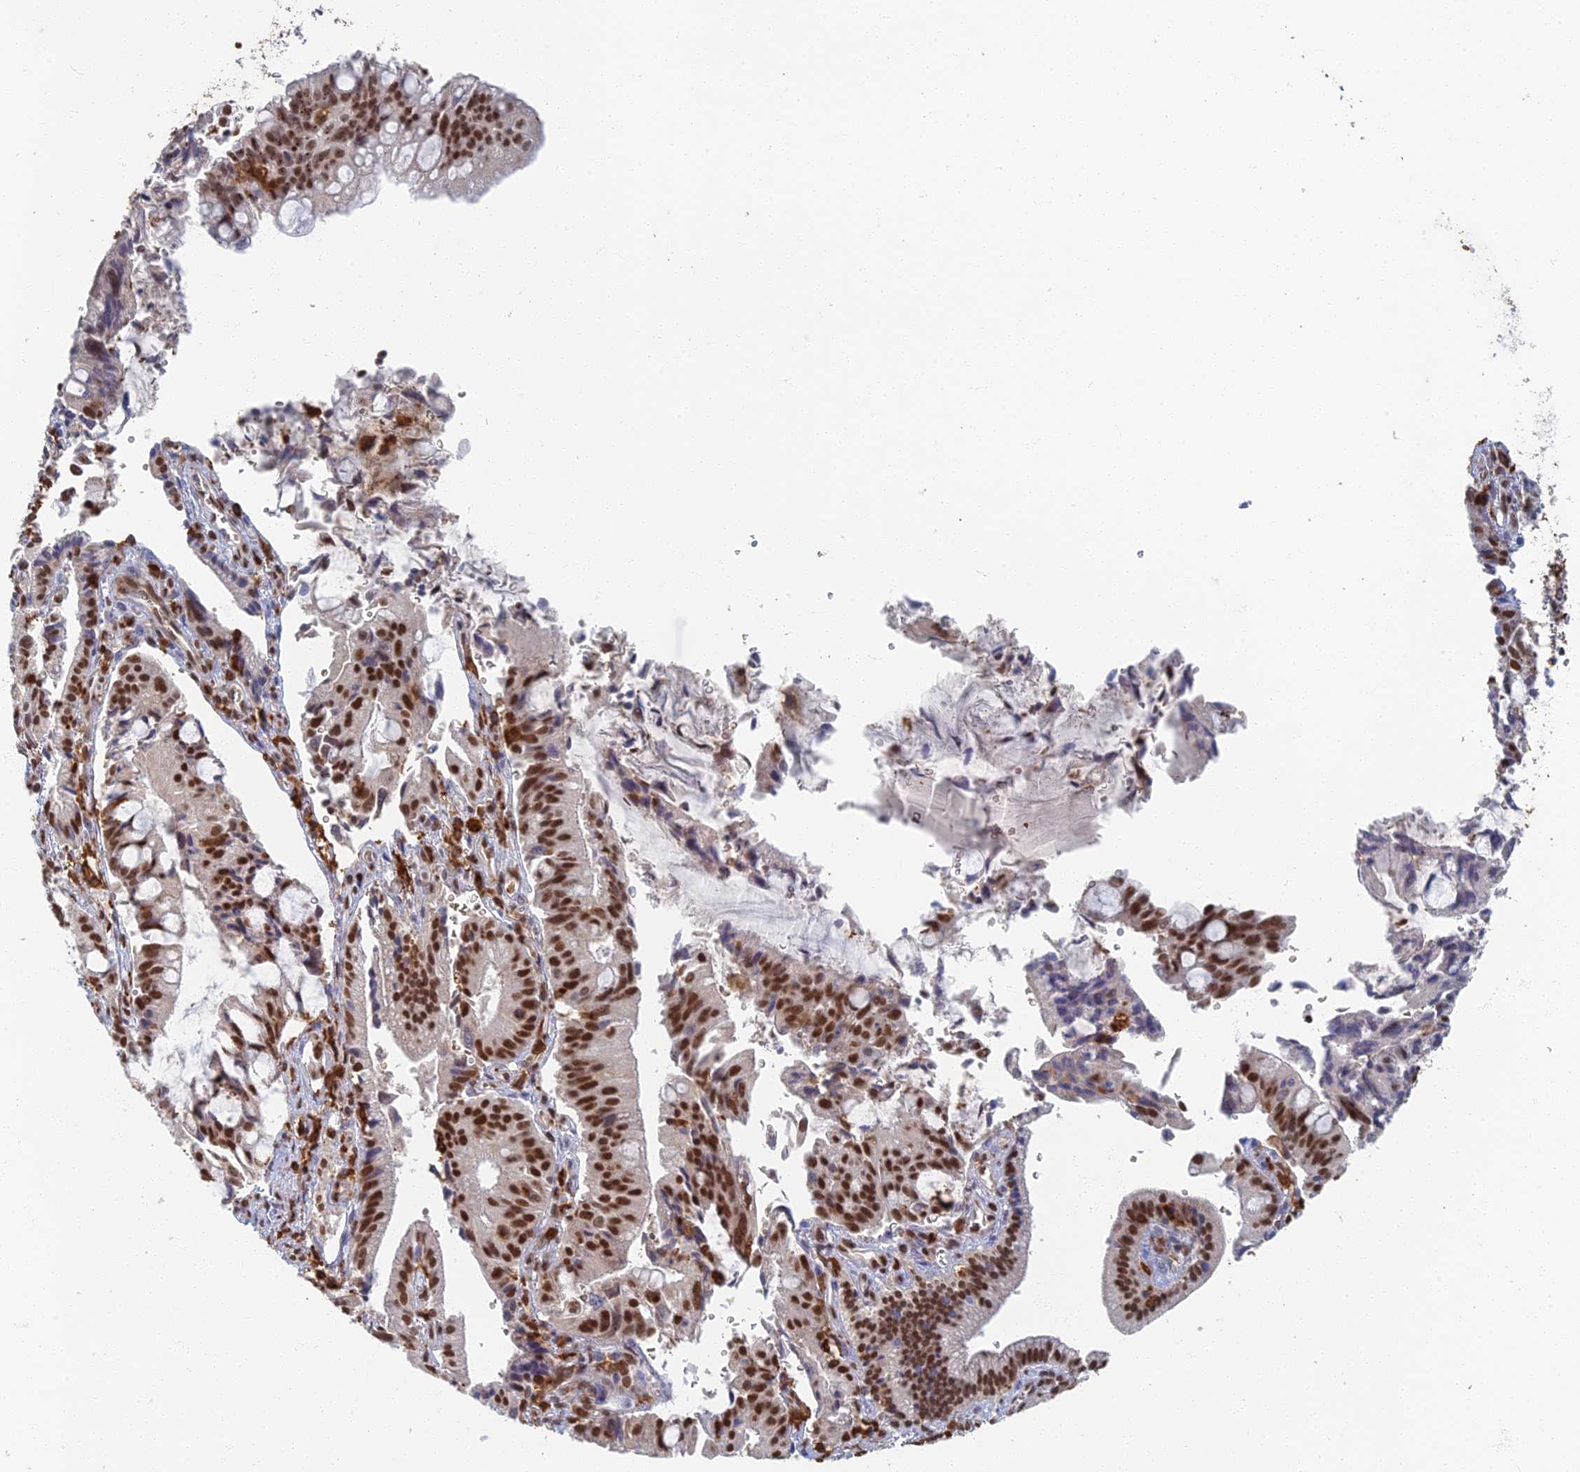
{"staining": {"intensity": "strong", "quantity": ">75%", "location": "nuclear"}, "tissue": "pancreatic cancer", "cell_type": "Tumor cells", "image_type": "cancer", "snomed": [{"axis": "morphology", "description": "Adenocarcinoma, NOS"}, {"axis": "topography", "description": "Pancreas"}], "caption": "High-magnification brightfield microscopy of adenocarcinoma (pancreatic) stained with DAB (3,3'-diaminobenzidine) (brown) and counterstained with hematoxylin (blue). tumor cells exhibit strong nuclear positivity is identified in approximately>75% of cells.", "gene": "GPATCH1", "patient": {"sex": "male", "age": 68}}